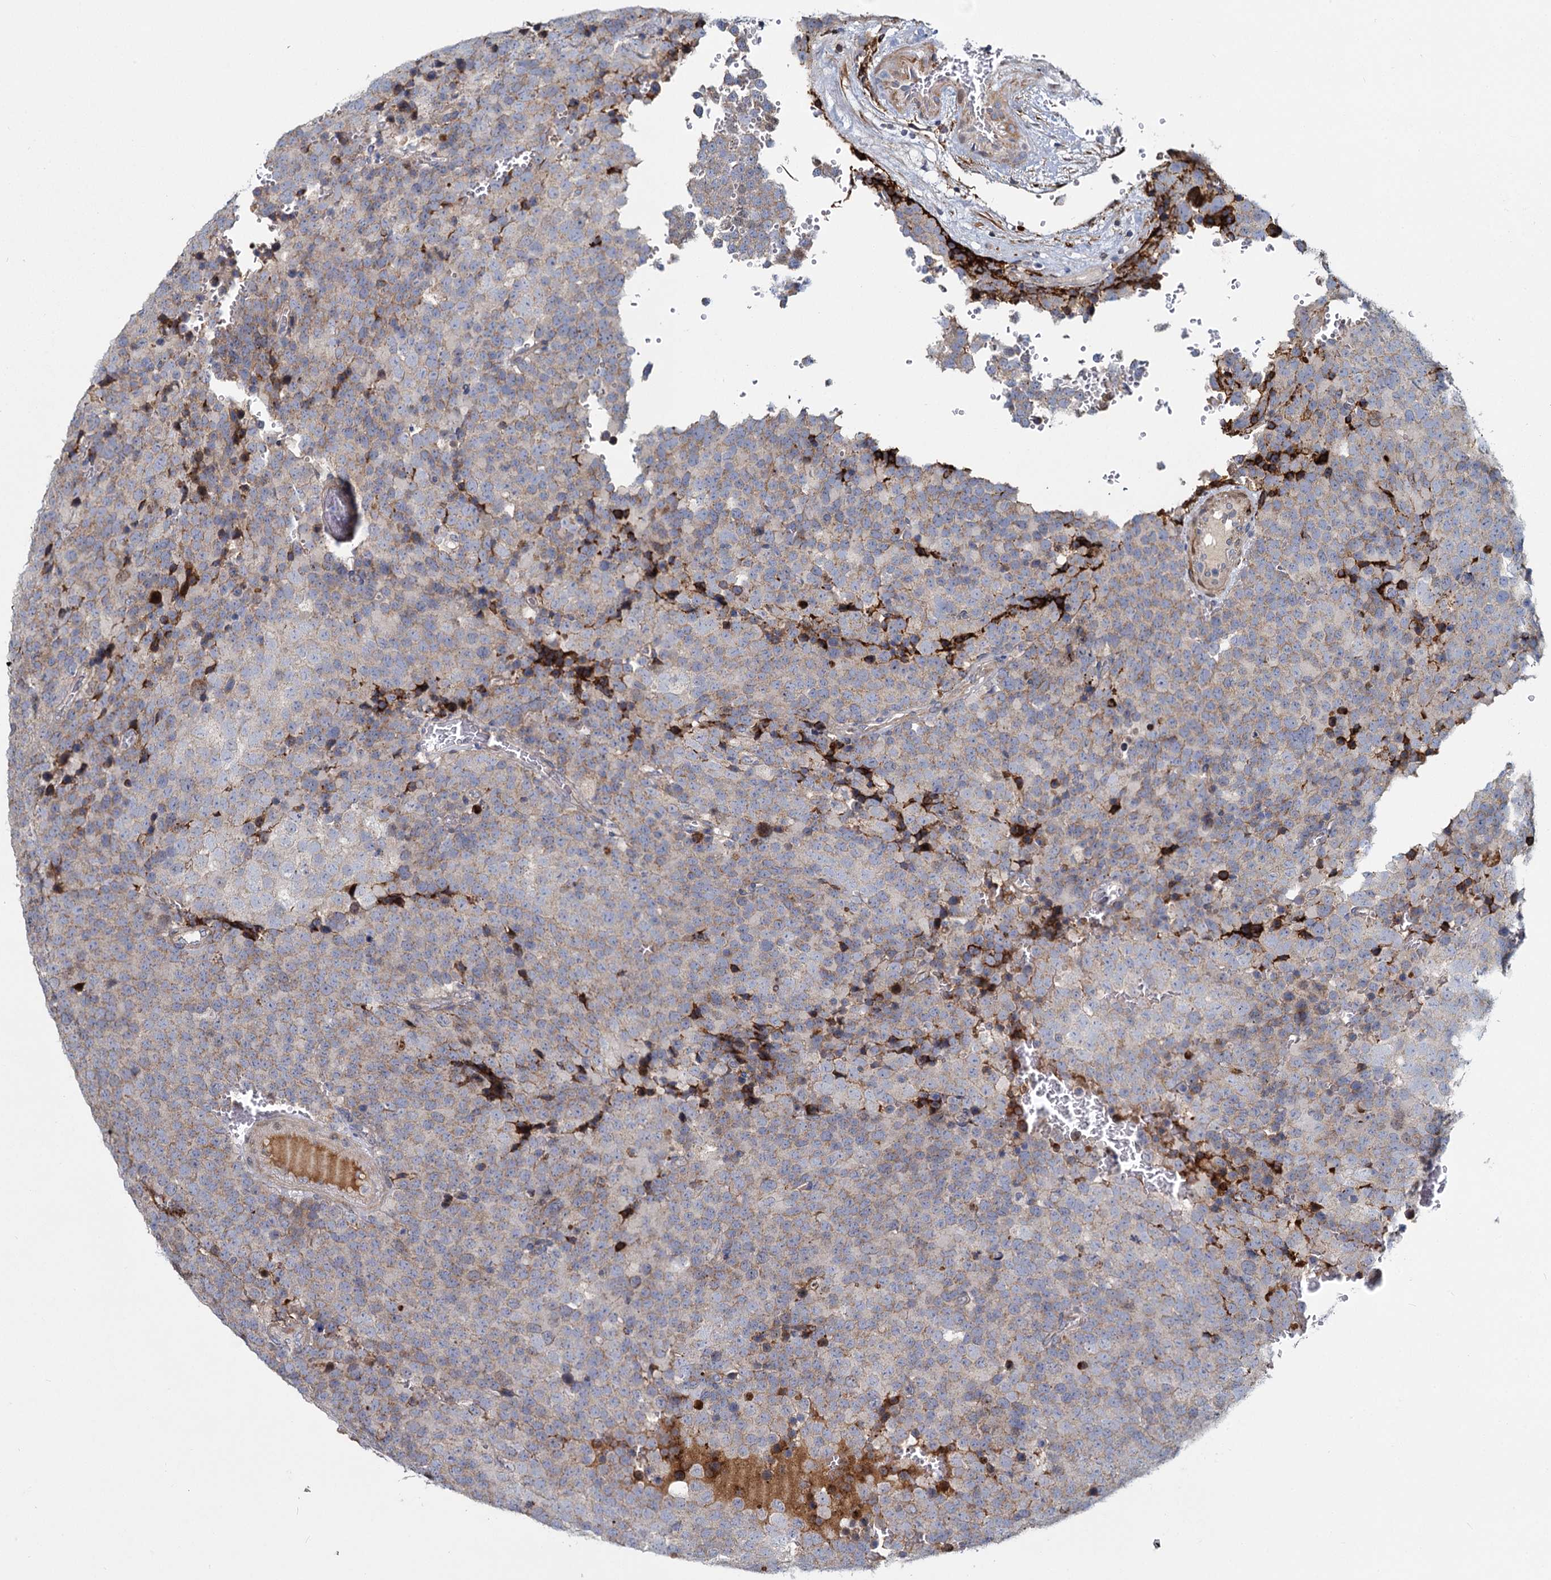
{"staining": {"intensity": "weak", "quantity": ">75%", "location": "cytoplasmic/membranous"}, "tissue": "testis cancer", "cell_type": "Tumor cells", "image_type": "cancer", "snomed": [{"axis": "morphology", "description": "Seminoma, NOS"}, {"axis": "topography", "description": "Testis"}], "caption": "Immunohistochemical staining of human testis cancer reveals weak cytoplasmic/membranous protein expression in approximately >75% of tumor cells.", "gene": "DCUN1D2", "patient": {"sex": "male", "age": 71}}